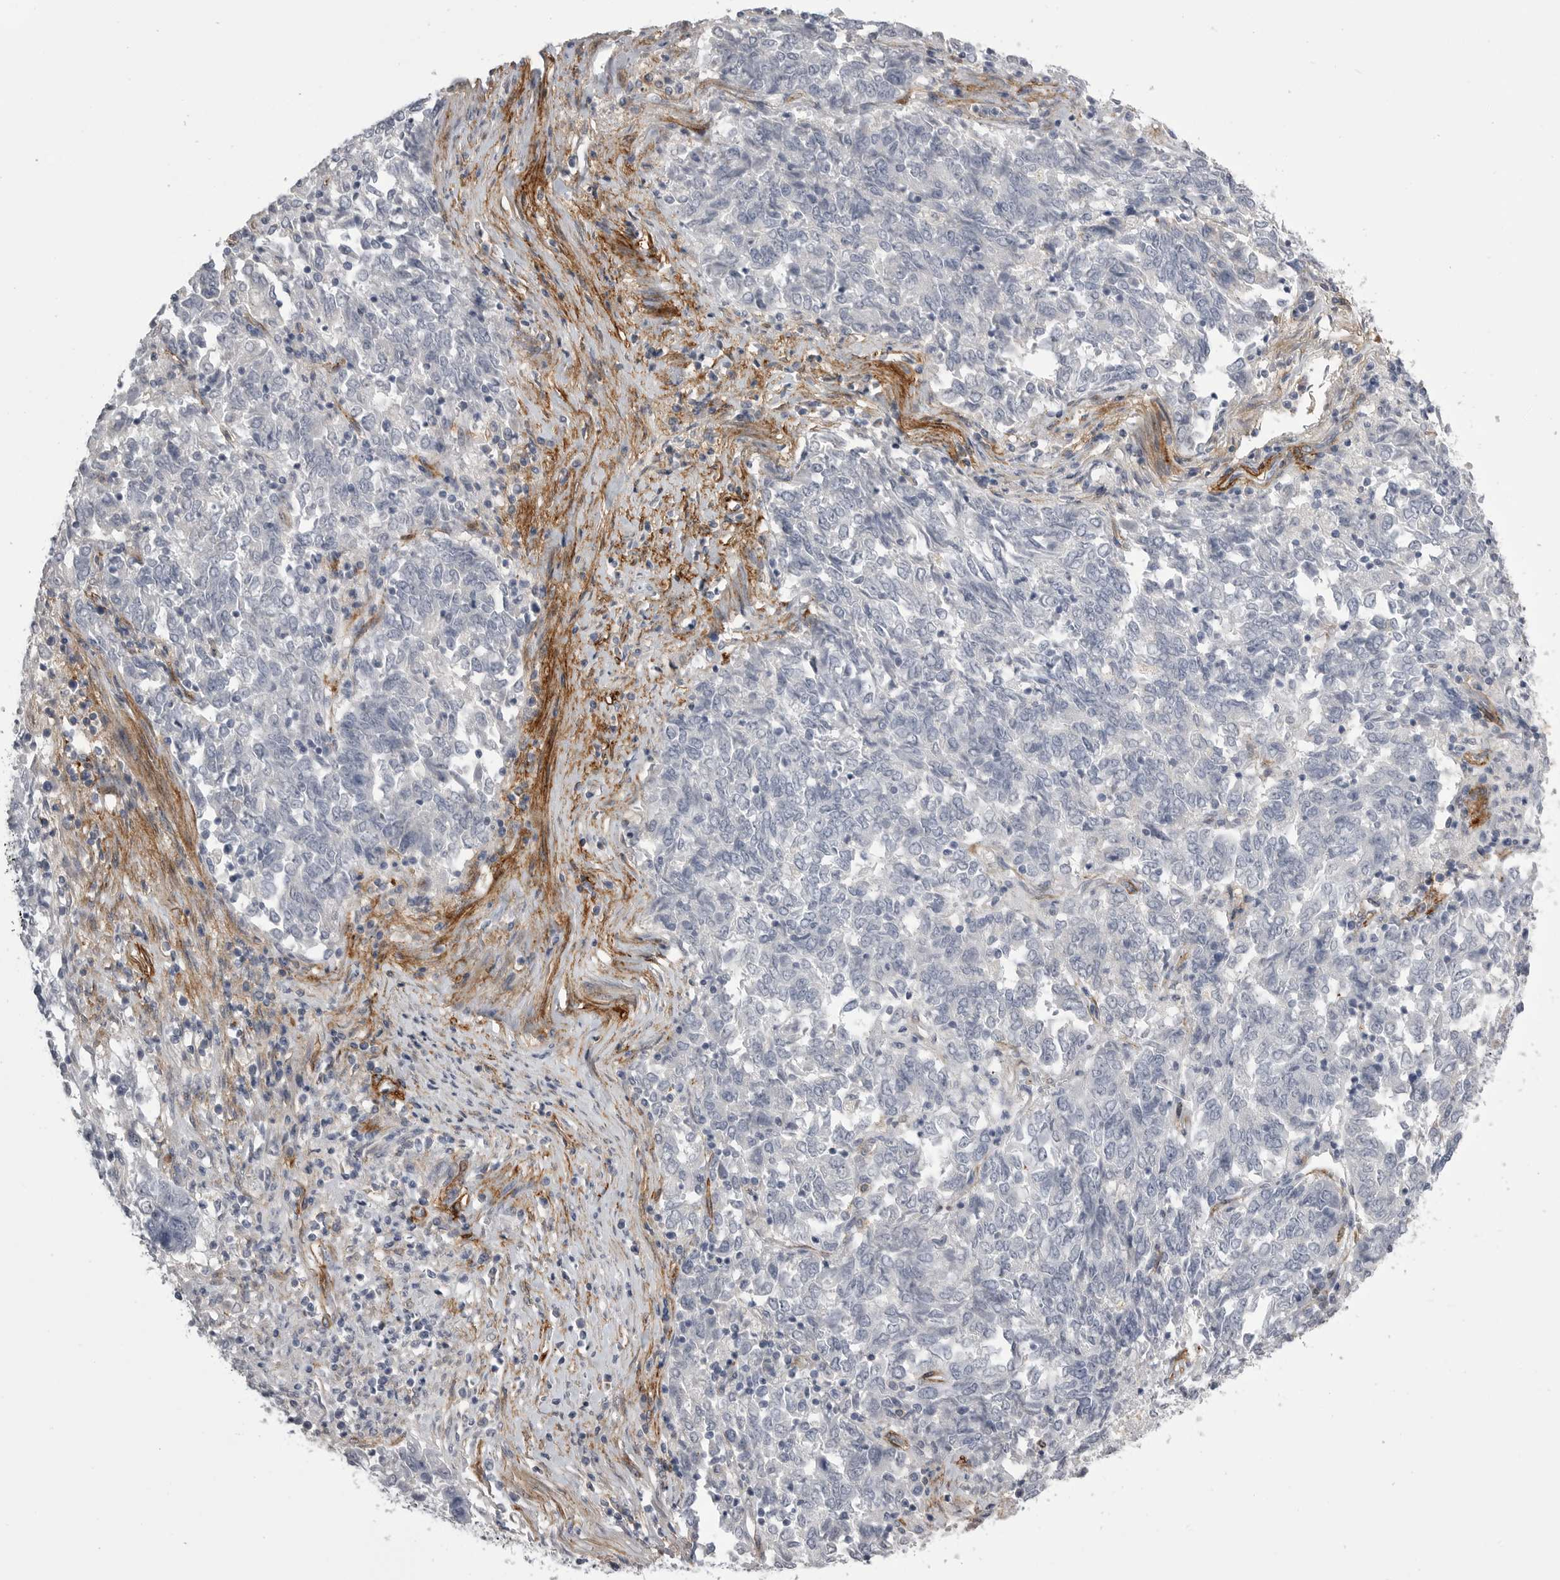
{"staining": {"intensity": "negative", "quantity": "none", "location": "none"}, "tissue": "endometrial cancer", "cell_type": "Tumor cells", "image_type": "cancer", "snomed": [{"axis": "morphology", "description": "Adenocarcinoma, NOS"}, {"axis": "topography", "description": "Endometrium"}], "caption": "This is an immunohistochemistry histopathology image of human endometrial cancer. There is no staining in tumor cells.", "gene": "AOC3", "patient": {"sex": "female", "age": 80}}